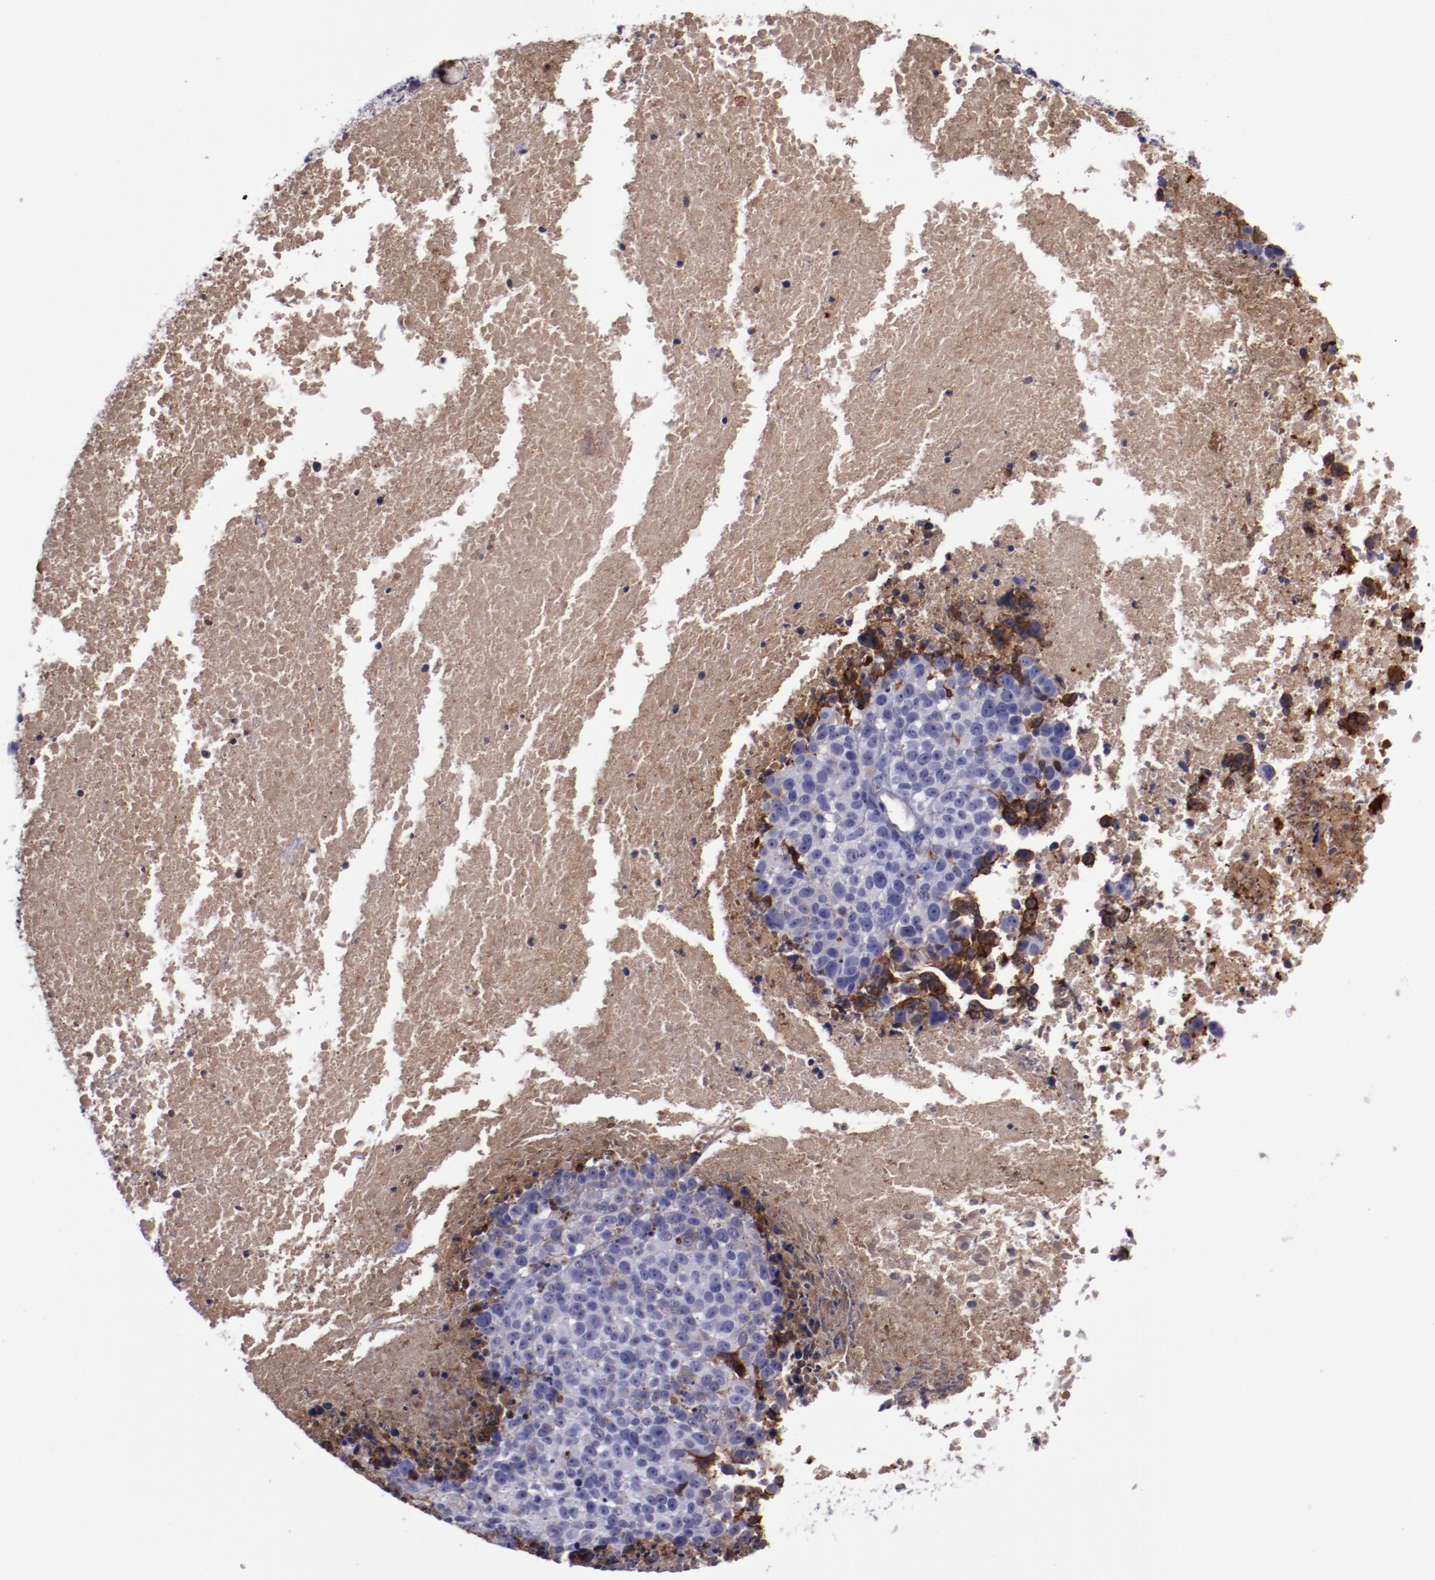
{"staining": {"intensity": "strong", "quantity": "<25%", "location": "cytoplasmic/membranous"}, "tissue": "melanoma", "cell_type": "Tumor cells", "image_type": "cancer", "snomed": [{"axis": "morphology", "description": "Malignant melanoma, Metastatic site"}, {"axis": "topography", "description": "Cerebral cortex"}], "caption": "A histopathology image of melanoma stained for a protein demonstrates strong cytoplasmic/membranous brown staining in tumor cells.", "gene": "APOH", "patient": {"sex": "female", "age": 52}}